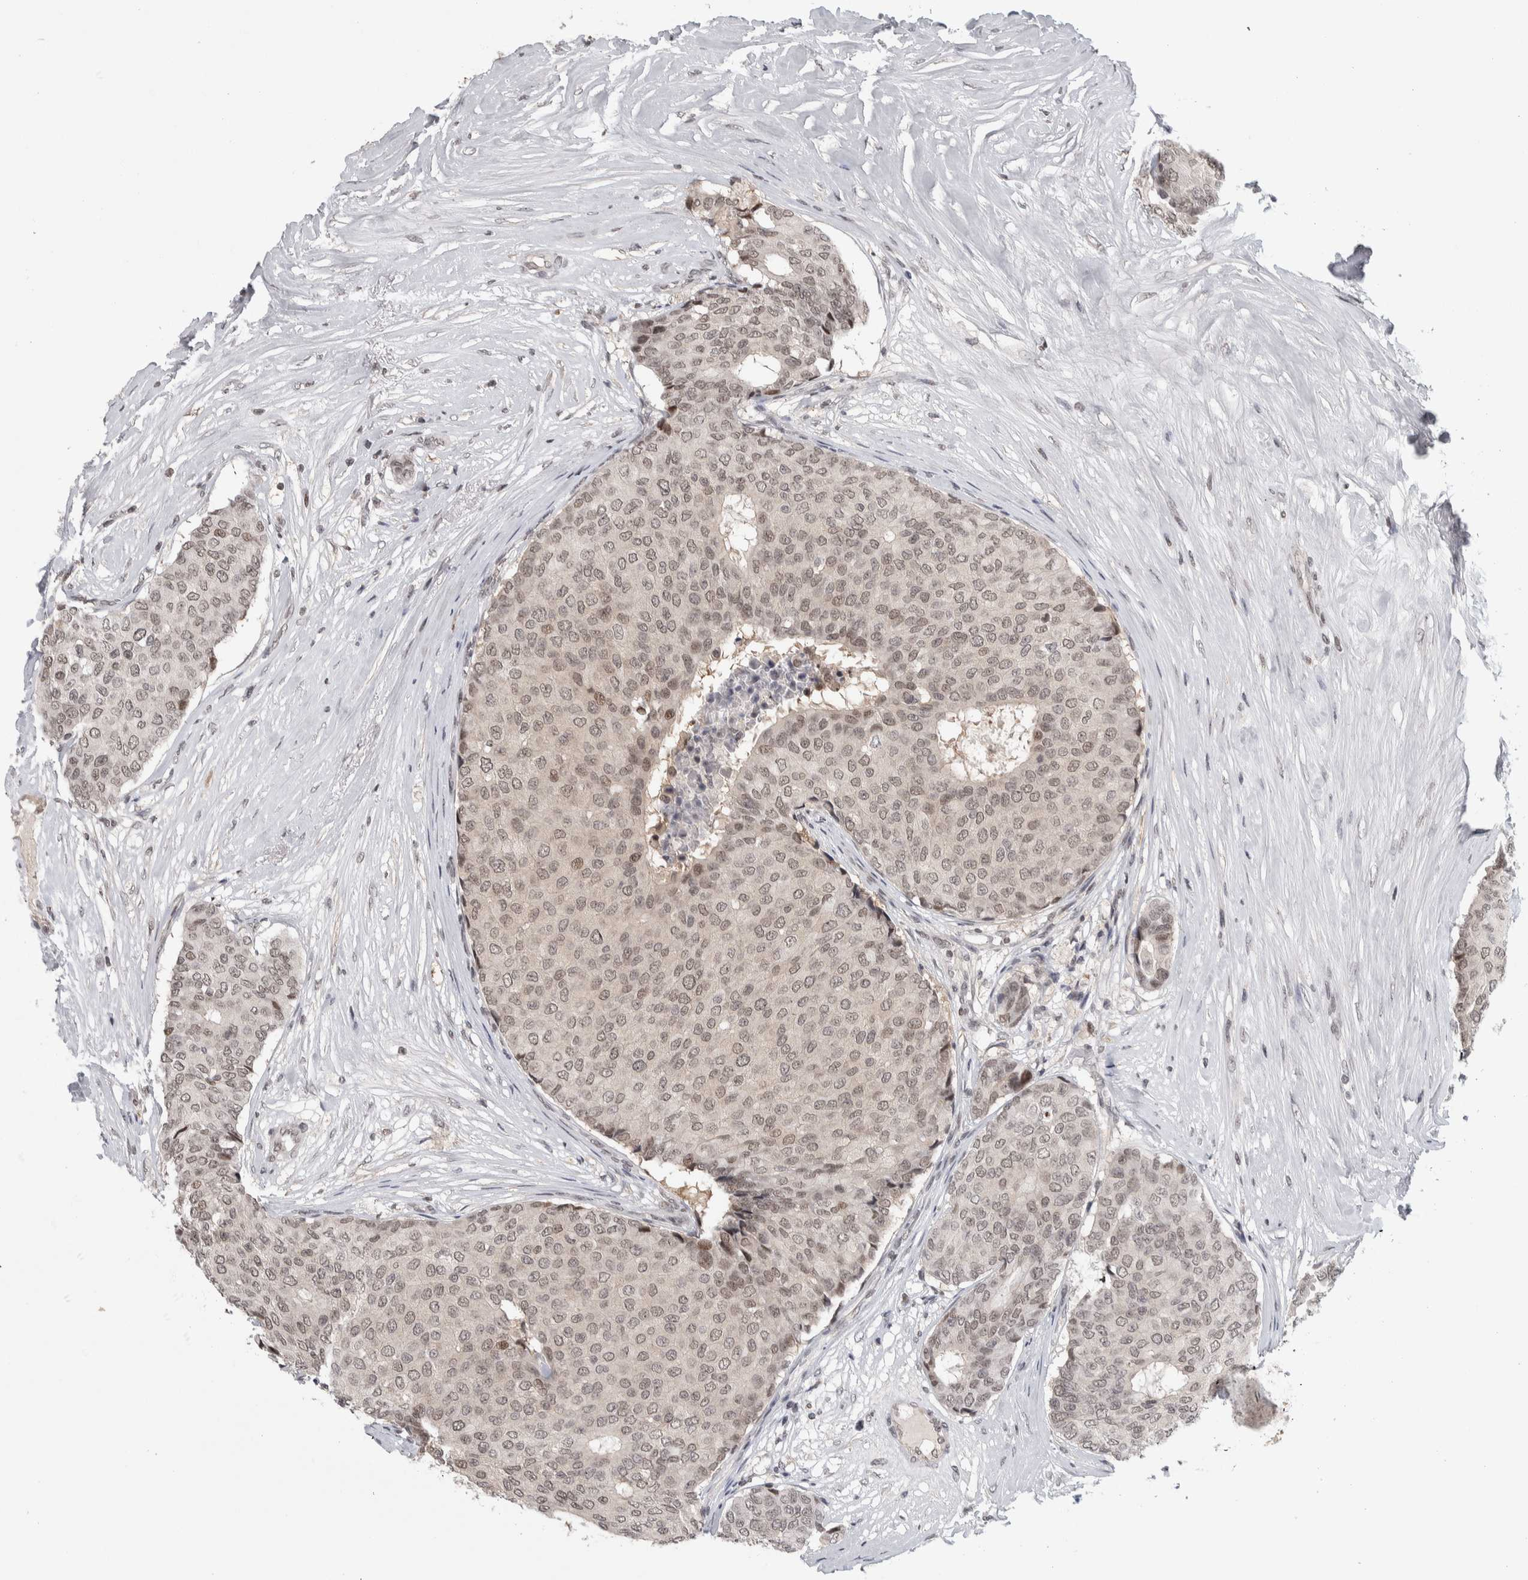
{"staining": {"intensity": "weak", "quantity": ">75%", "location": "nuclear"}, "tissue": "breast cancer", "cell_type": "Tumor cells", "image_type": "cancer", "snomed": [{"axis": "morphology", "description": "Duct carcinoma"}, {"axis": "topography", "description": "Breast"}], "caption": "Weak nuclear expression is identified in approximately >75% of tumor cells in breast invasive ductal carcinoma.", "gene": "ZSCAN21", "patient": {"sex": "female", "age": 75}}